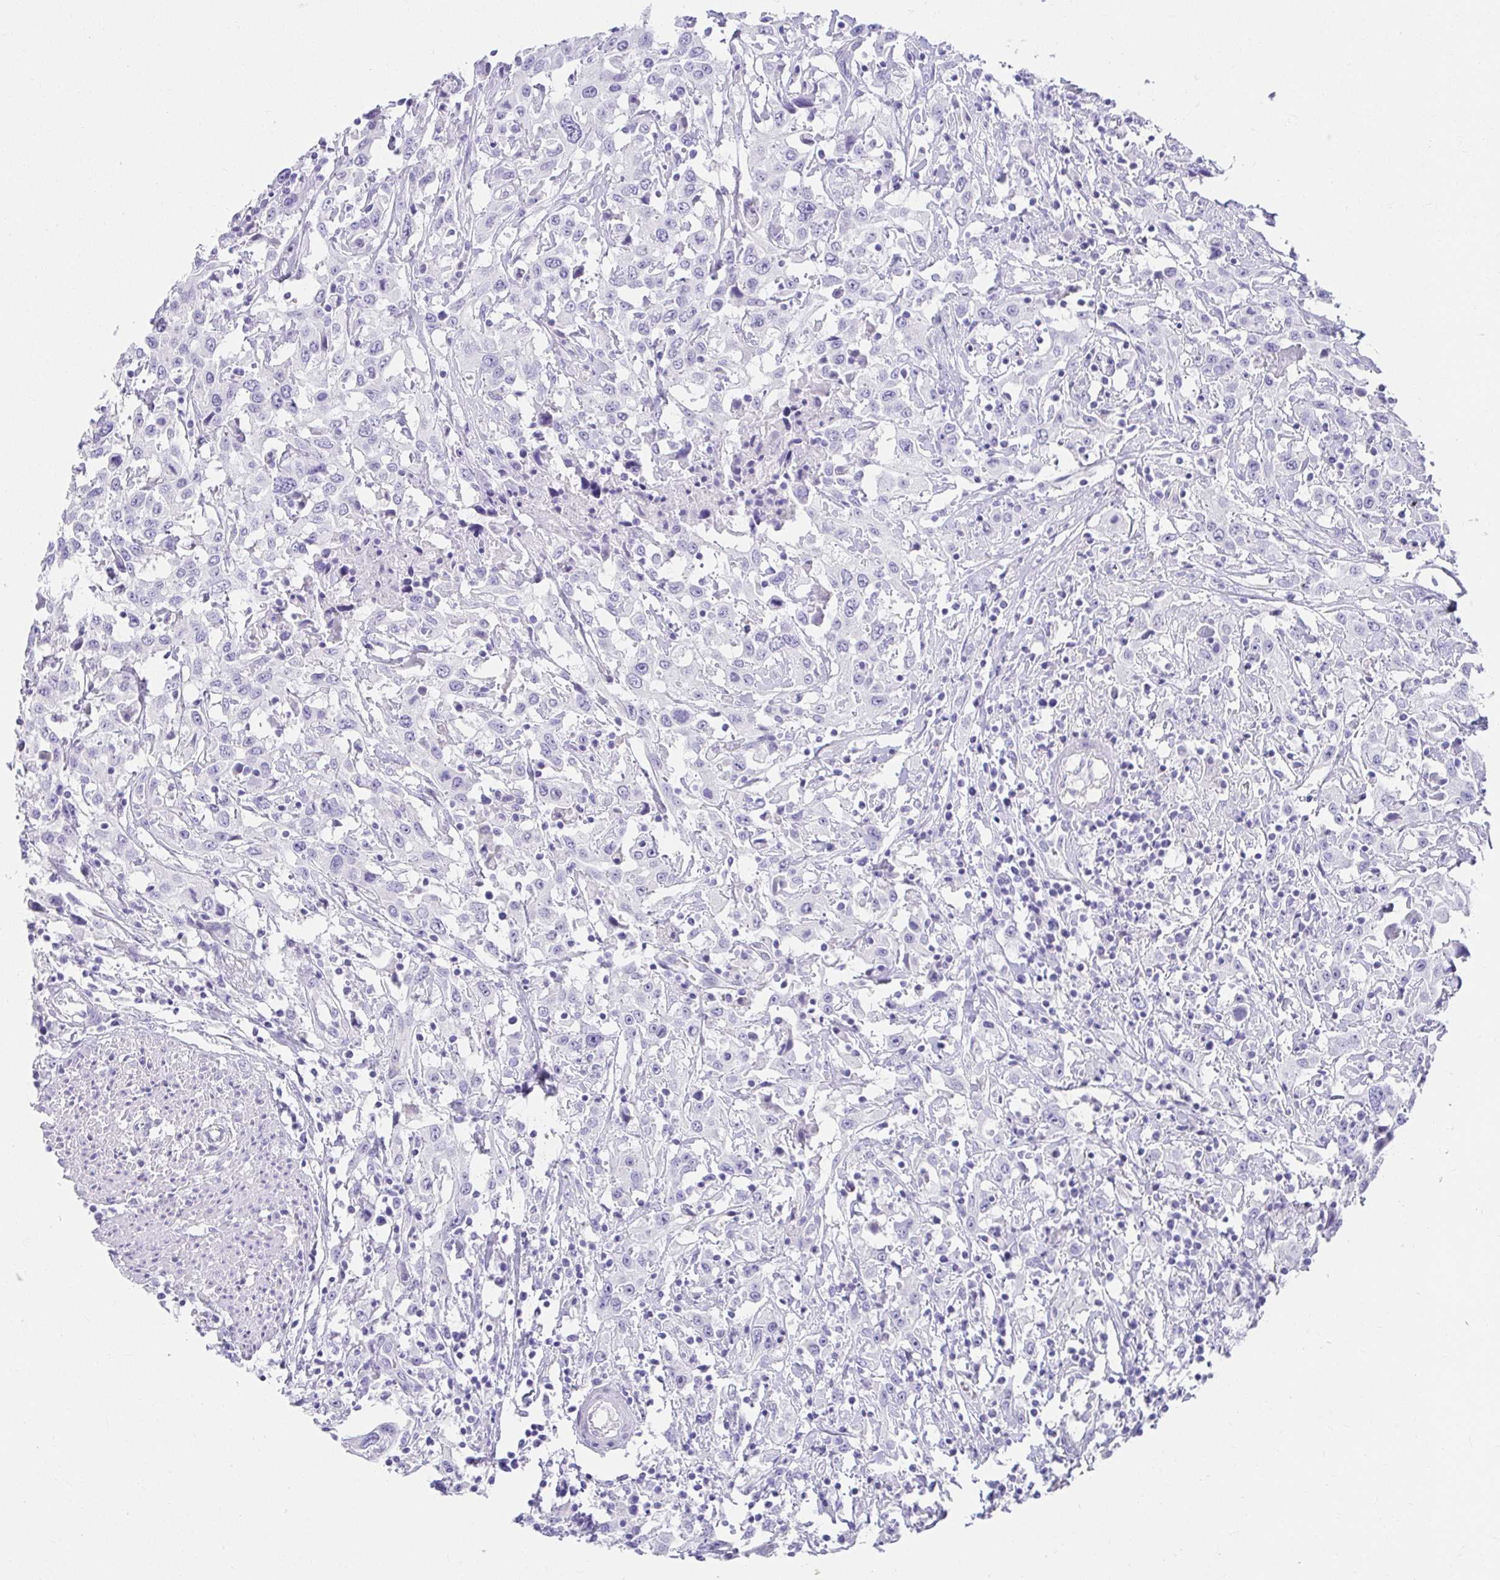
{"staining": {"intensity": "negative", "quantity": "none", "location": "none"}, "tissue": "urothelial cancer", "cell_type": "Tumor cells", "image_type": "cancer", "snomed": [{"axis": "morphology", "description": "Urothelial carcinoma, High grade"}, {"axis": "topography", "description": "Urinary bladder"}], "caption": "Immunohistochemistry of human urothelial cancer demonstrates no expression in tumor cells.", "gene": "VGLL1", "patient": {"sex": "male", "age": 61}}